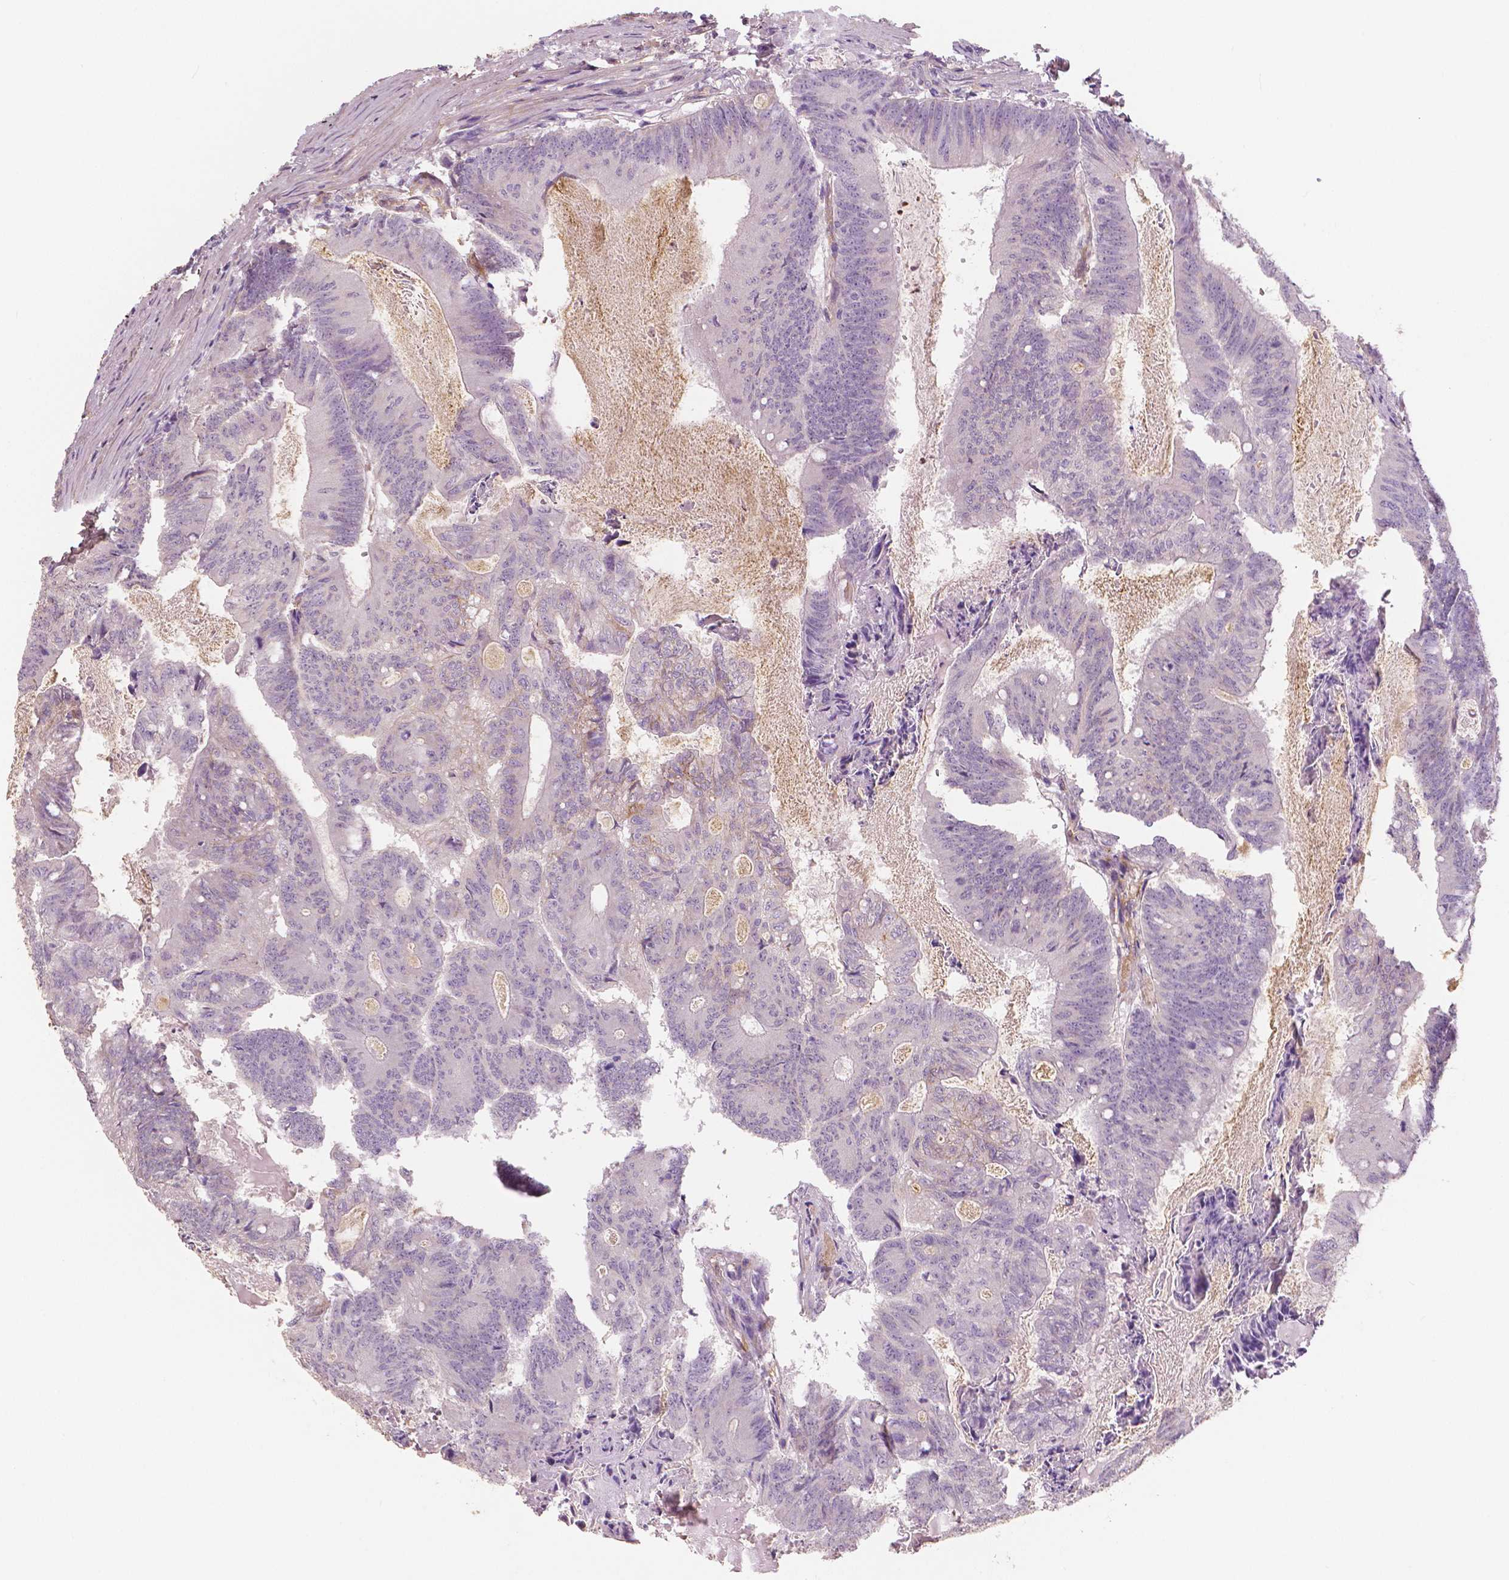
{"staining": {"intensity": "negative", "quantity": "none", "location": "none"}, "tissue": "colorectal cancer", "cell_type": "Tumor cells", "image_type": "cancer", "snomed": [{"axis": "morphology", "description": "Adenocarcinoma, NOS"}, {"axis": "topography", "description": "Colon"}], "caption": "The histopathology image exhibits no staining of tumor cells in adenocarcinoma (colorectal).", "gene": "FLT1", "patient": {"sex": "female", "age": 70}}